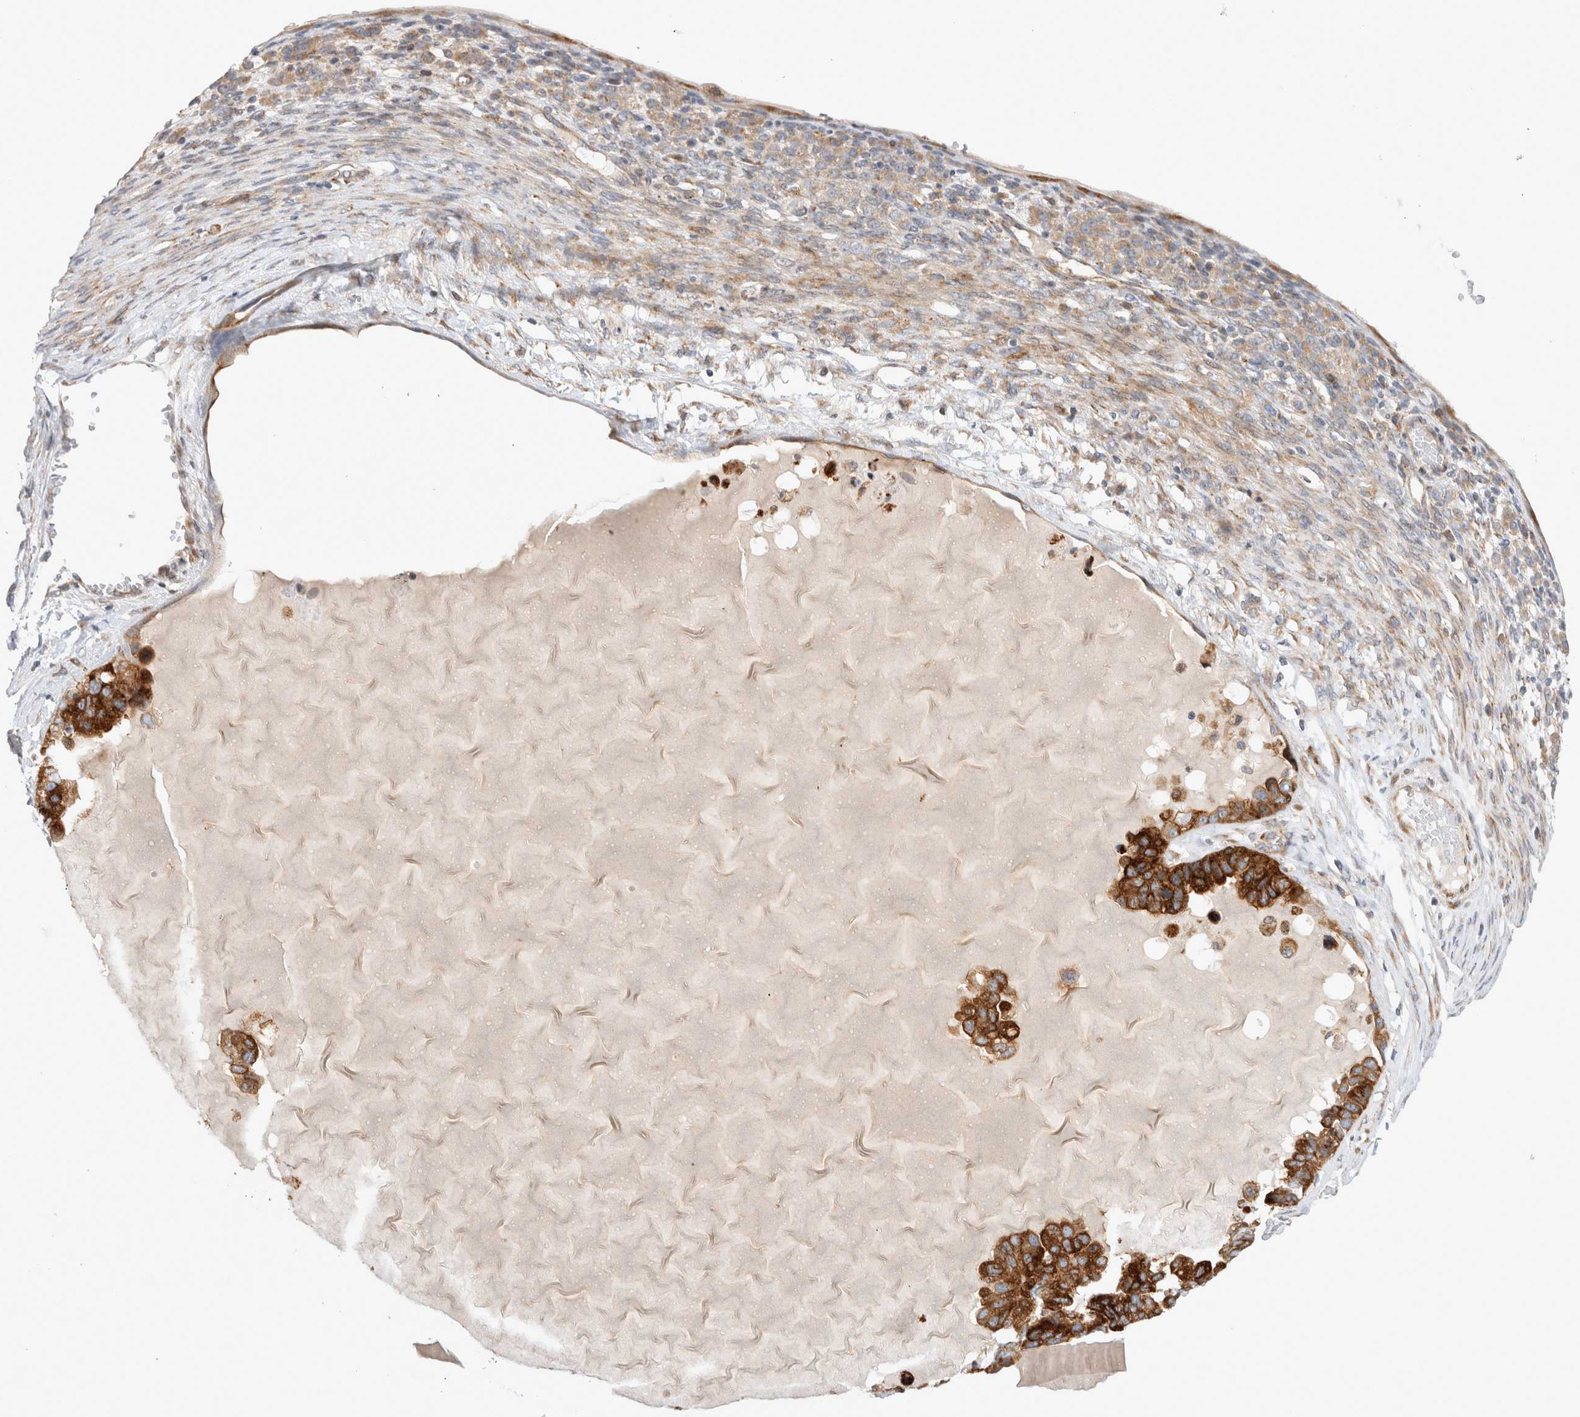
{"staining": {"intensity": "strong", "quantity": ">75%", "location": "cytoplasmic/membranous"}, "tissue": "ovarian cancer", "cell_type": "Tumor cells", "image_type": "cancer", "snomed": [{"axis": "morphology", "description": "Cystadenocarcinoma, serous, NOS"}, {"axis": "topography", "description": "Ovary"}], "caption": "Human ovarian serous cystadenocarcinoma stained for a protein (brown) reveals strong cytoplasmic/membranous positive positivity in approximately >75% of tumor cells.", "gene": "TRMT9B", "patient": {"sex": "female", "age": 44}}